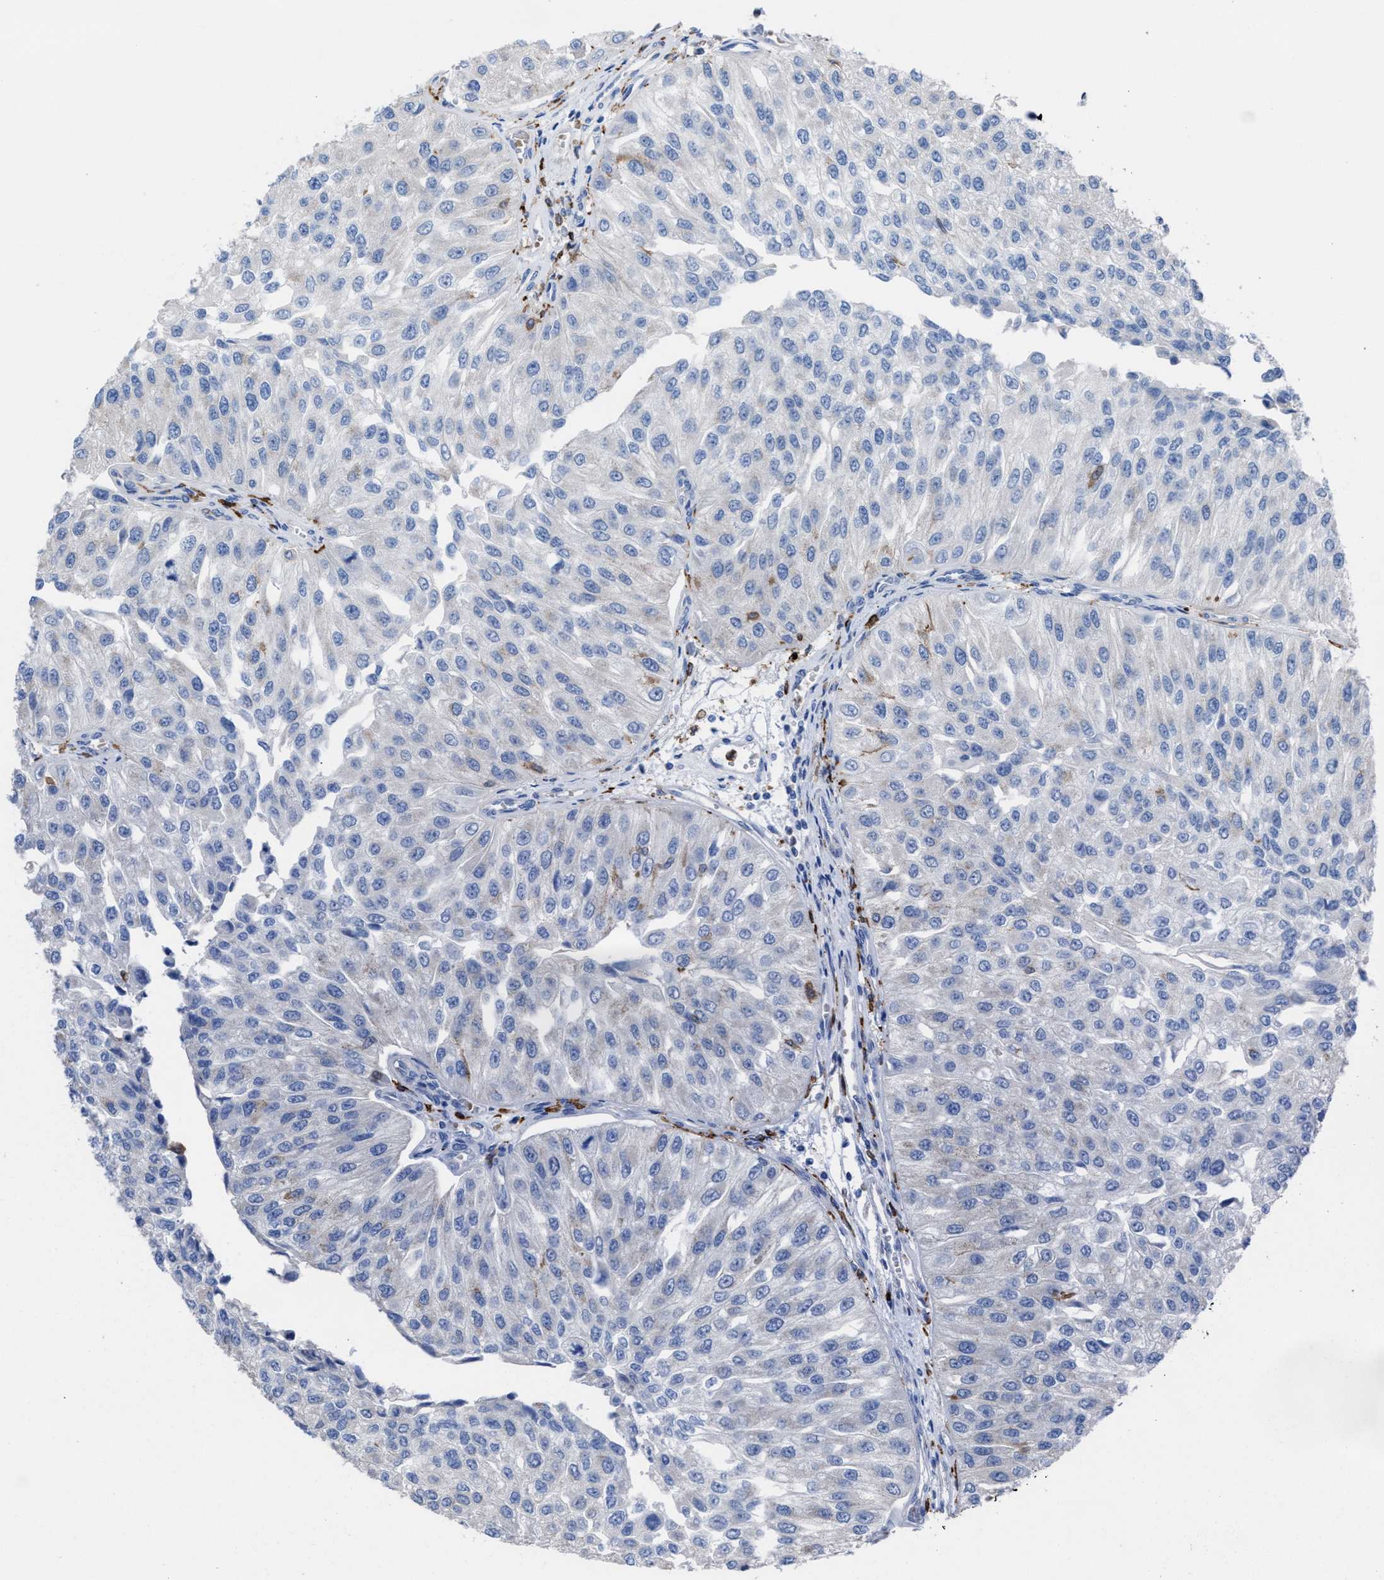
{"staining": {"intensity": "negative", "quantity": "none", "location": "none"}, "tissue": "urothelial cancer", "cell_type": "Tumor cells", "image_type": "cancer", "snomed": [{"axis": "morphology", "description": "Urothelial carcinoma, High grade"}, {"axis": "topography", "description": "Kidney"}, {"axis": "topography", "description": "Urinary bladder"}], "caption": "An IHC image of urothelial cancer is shown. There is no staining in tumor cells of urothelial cancer.", "gene": "SLC47A1", "patient": {"sex": "male", "age": 77}}